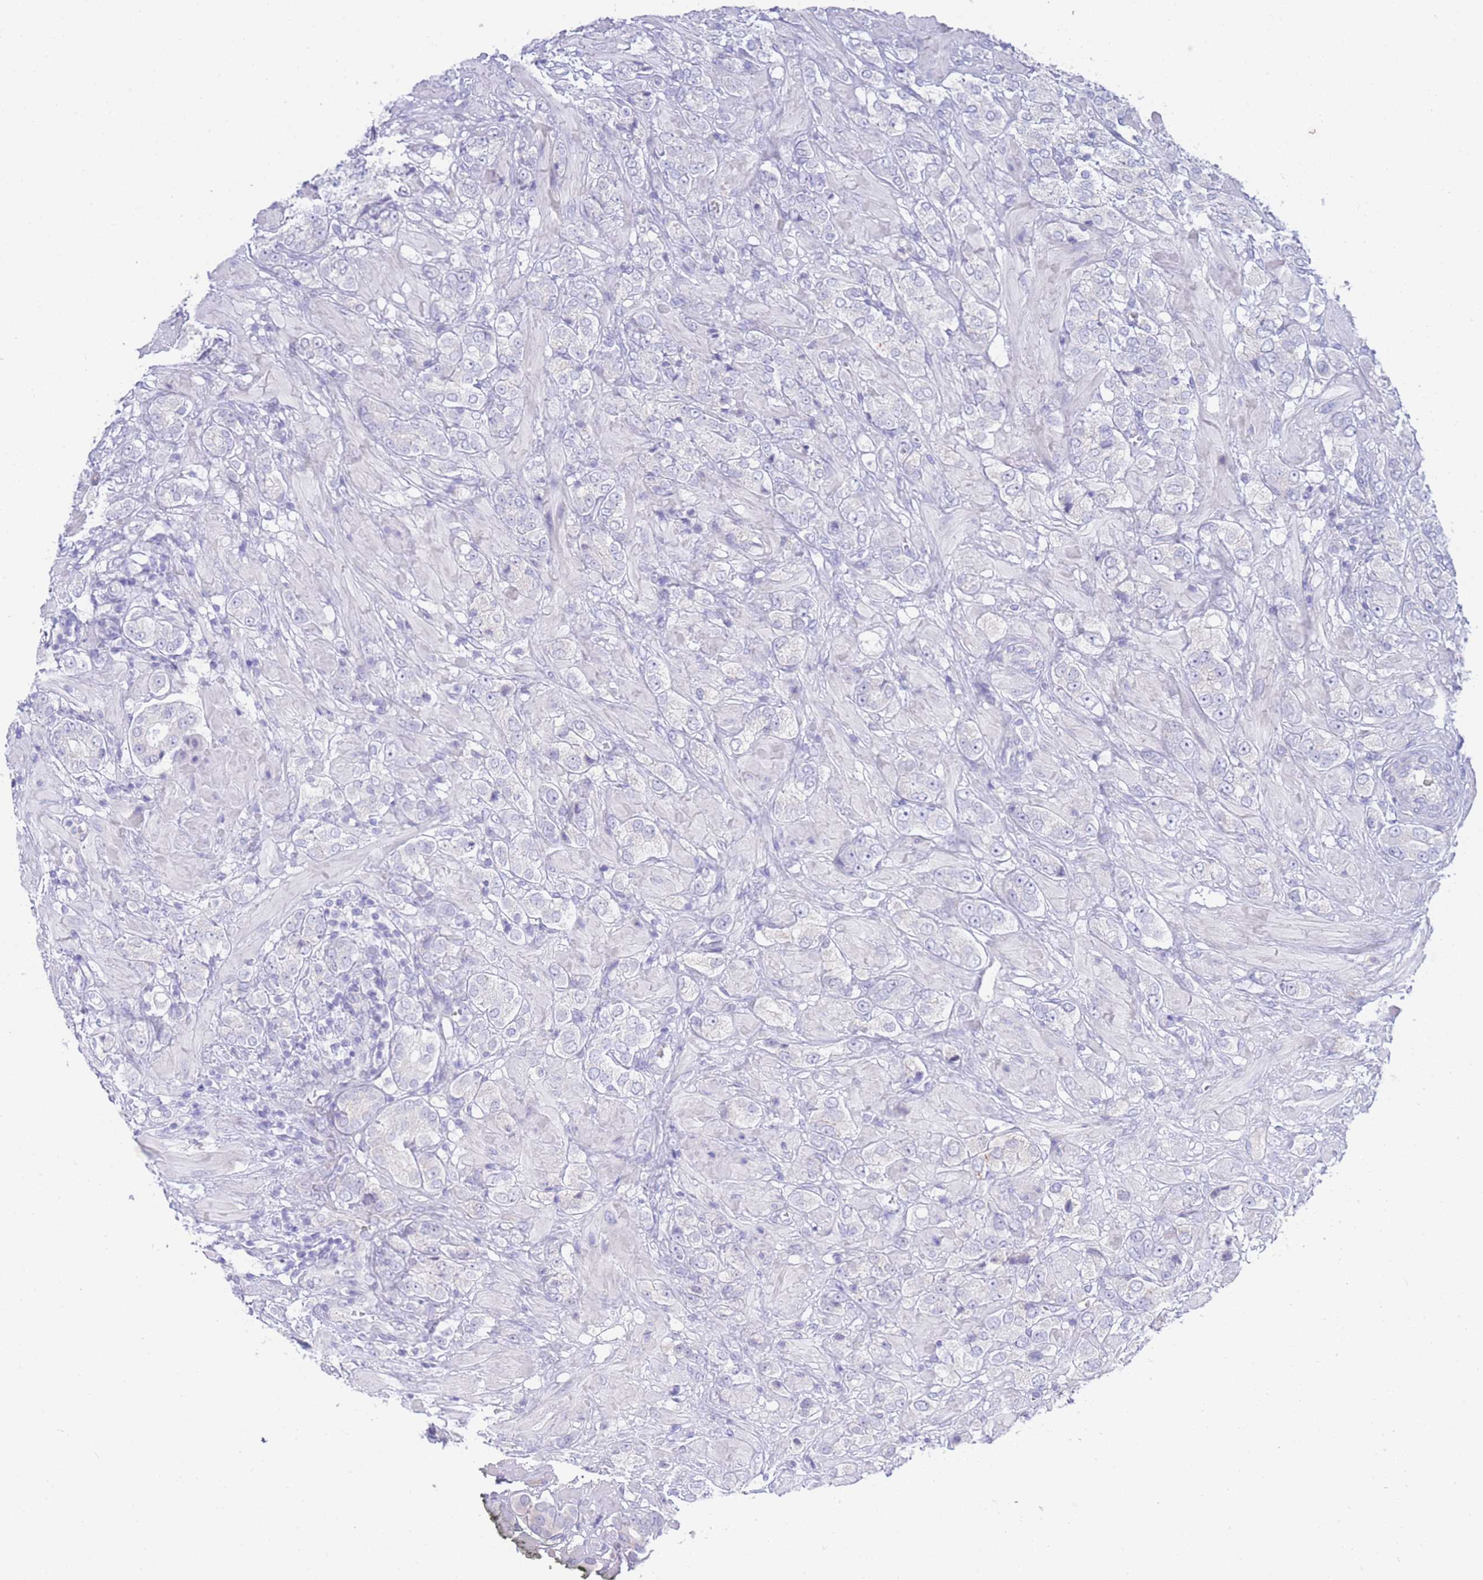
{"staining": {"intensity": "negative", "quantity": "none", "location": "none"}, "tissue": "prostate cancer", "cell_type": "Tumor cells", "image_type": "cancer", "snomed": [{"axis": "morphology", "description": "Adenocarcinoma, High grade"}, {"axis": "topography", "description": "Prostate and seminal vesicle, NOS"}], "caption": "Tumor cells show no significant protein expression in adenocarcinoma (high-grade) (prostate). (DAB (3,3'-diaminobenzidine) immunohistochemistry with hematoxylin counter stain).", "gene": "LRRC37A", "patient": {"sex": "male", "age": 64}}